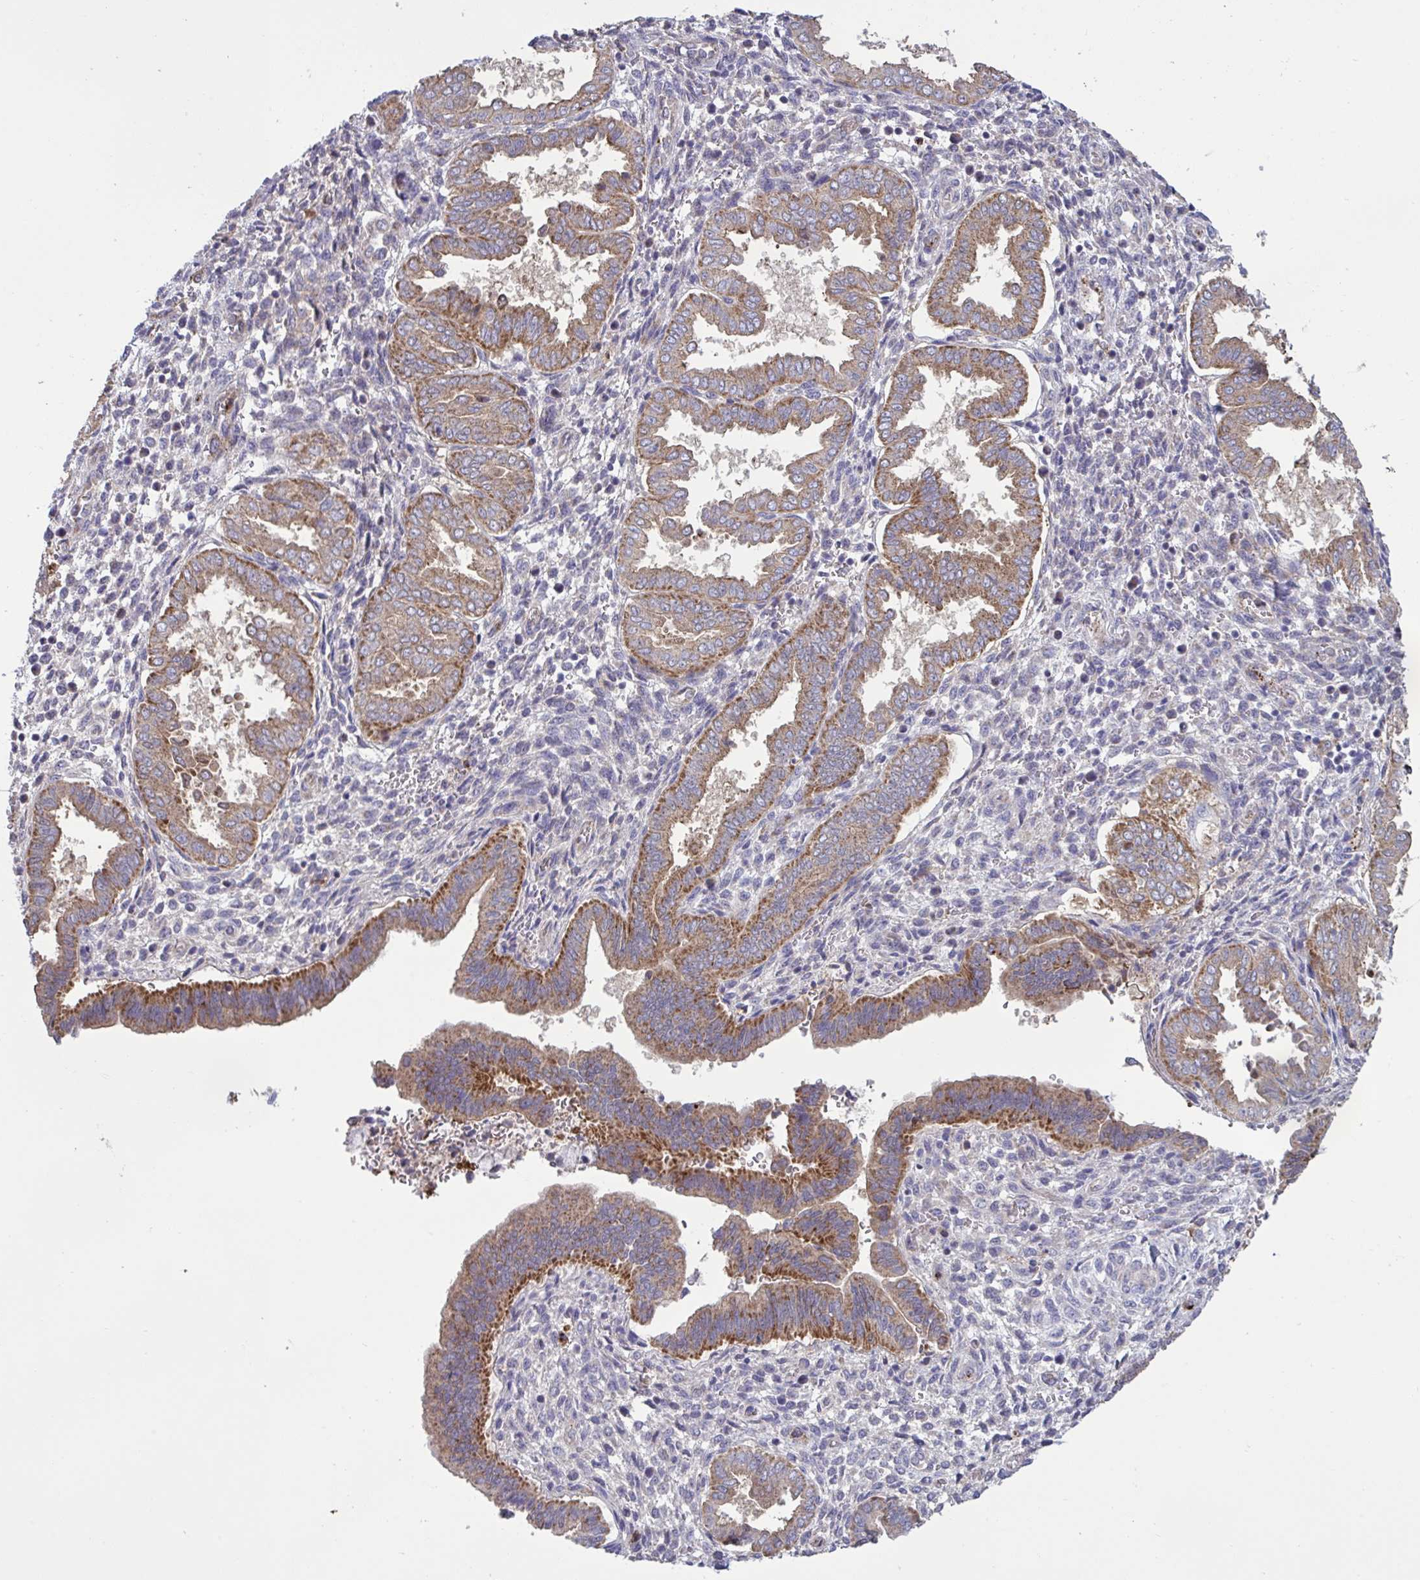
{"staining": {"intensity": "weak", "quantity": "<25%", "location": "cytoplasmic/membranous"}, "tissue": "endometrium", "cell_type": "Cells in endometrial stroma", "image_type": "normal", "snomed": [{"axis": "morphology", "description": "Normal tissue, NOS"}, {"axis": "topography", "description": "Endometrium"}], "caption": "A high-resolution micrograph shows immunohistochemistry staining of benign endometrium, which demonstrates no significant positivity in cells in endometrial stroma. (IHC, brightfield microscopy, high magnification).", "gene": "CD101", "patient": {"sex": "female", "age": 24}}